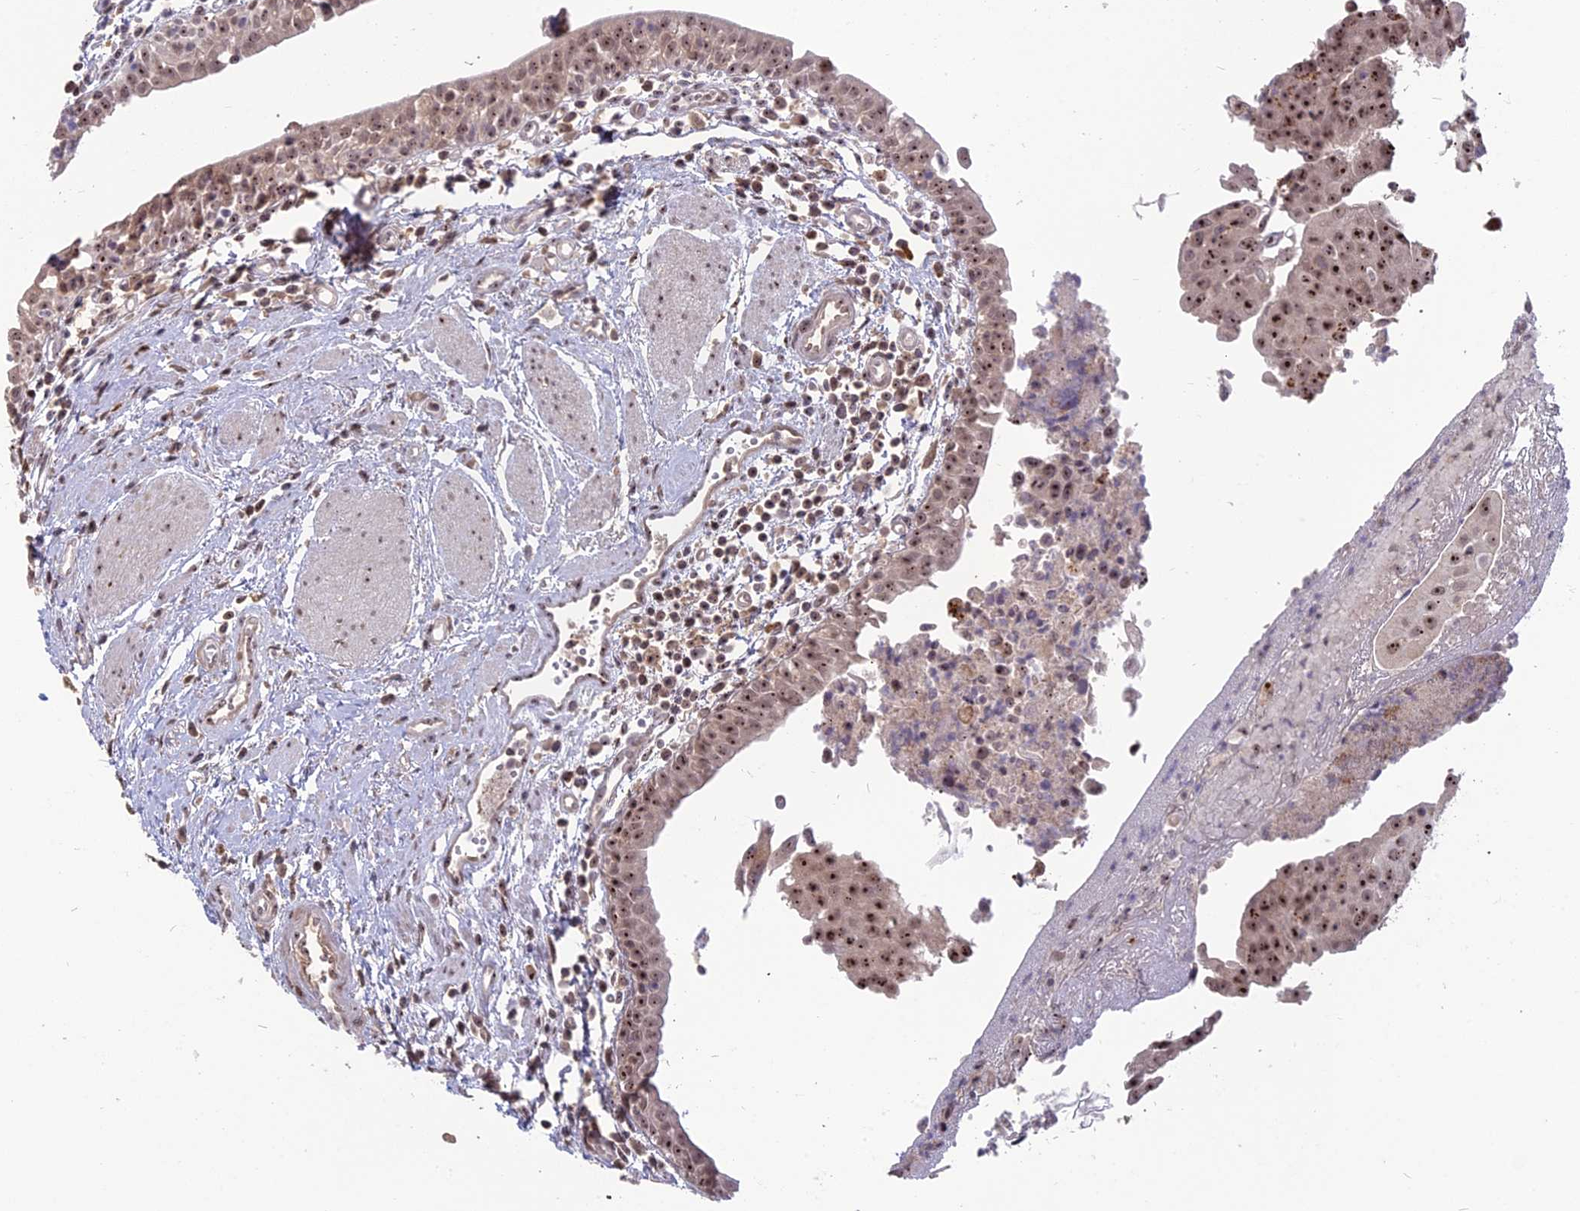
{"staining": {"intensity": "moderate", "quantity": ">75%", "location": "nuclear"}, "tissue": "urothelial cancer", "cell_type": "Tumor cells", "image_type": "cancer", "snomed": [{"axis": "morphology", "description": "Urothelial carcinoma, High grade"}, {"axis": "topography", "description": "Urinary bladder"}], "caption": "Approximately >75% of tumor cells in human urothelial cancer reveal moderate nuclear protein staining as visualized by brown immunohistochemical staining.", "gene": "FAM131A", "patient": {"sex": "female", "age": 85}}